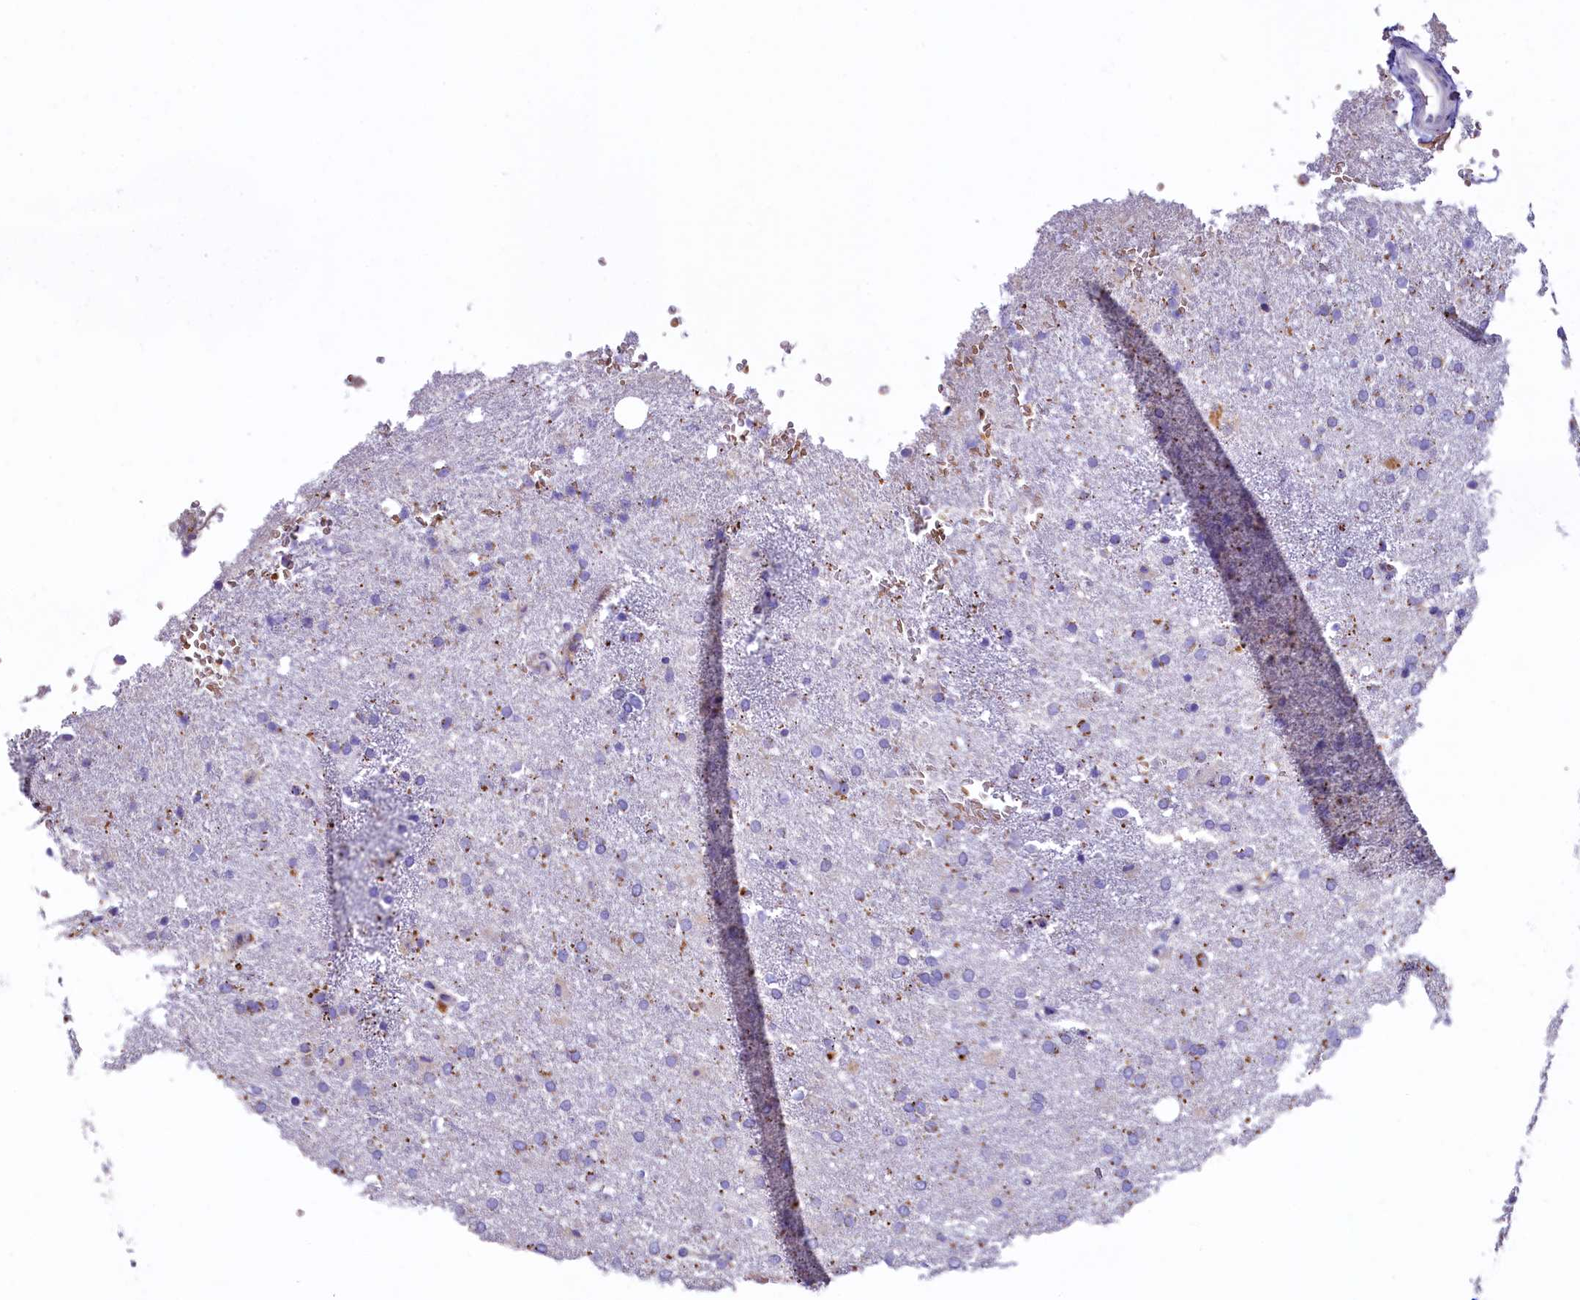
{"staining": {"intensity": "weak", "quantity": "<25%", "location": "cytoplasmic/membranous"}, "tissue": "glioma", "cell_type": "Tumor cells", "image_type": "cancer", "snomed": [{"axis": "morphology", "description": "Glioma, malignant, High grade"}, {"axis": "topography", "description": "Brain"}], "caption": "This photomicrograph is of malignant high-grade glioma stained with immunohistochemistry (IHC) to label a protein in brown with the nuclei are counter-stained blue. There is no staining in tumor cells.", "gene": "HPS6", "patient": {"sex": "male", "age": 72}}